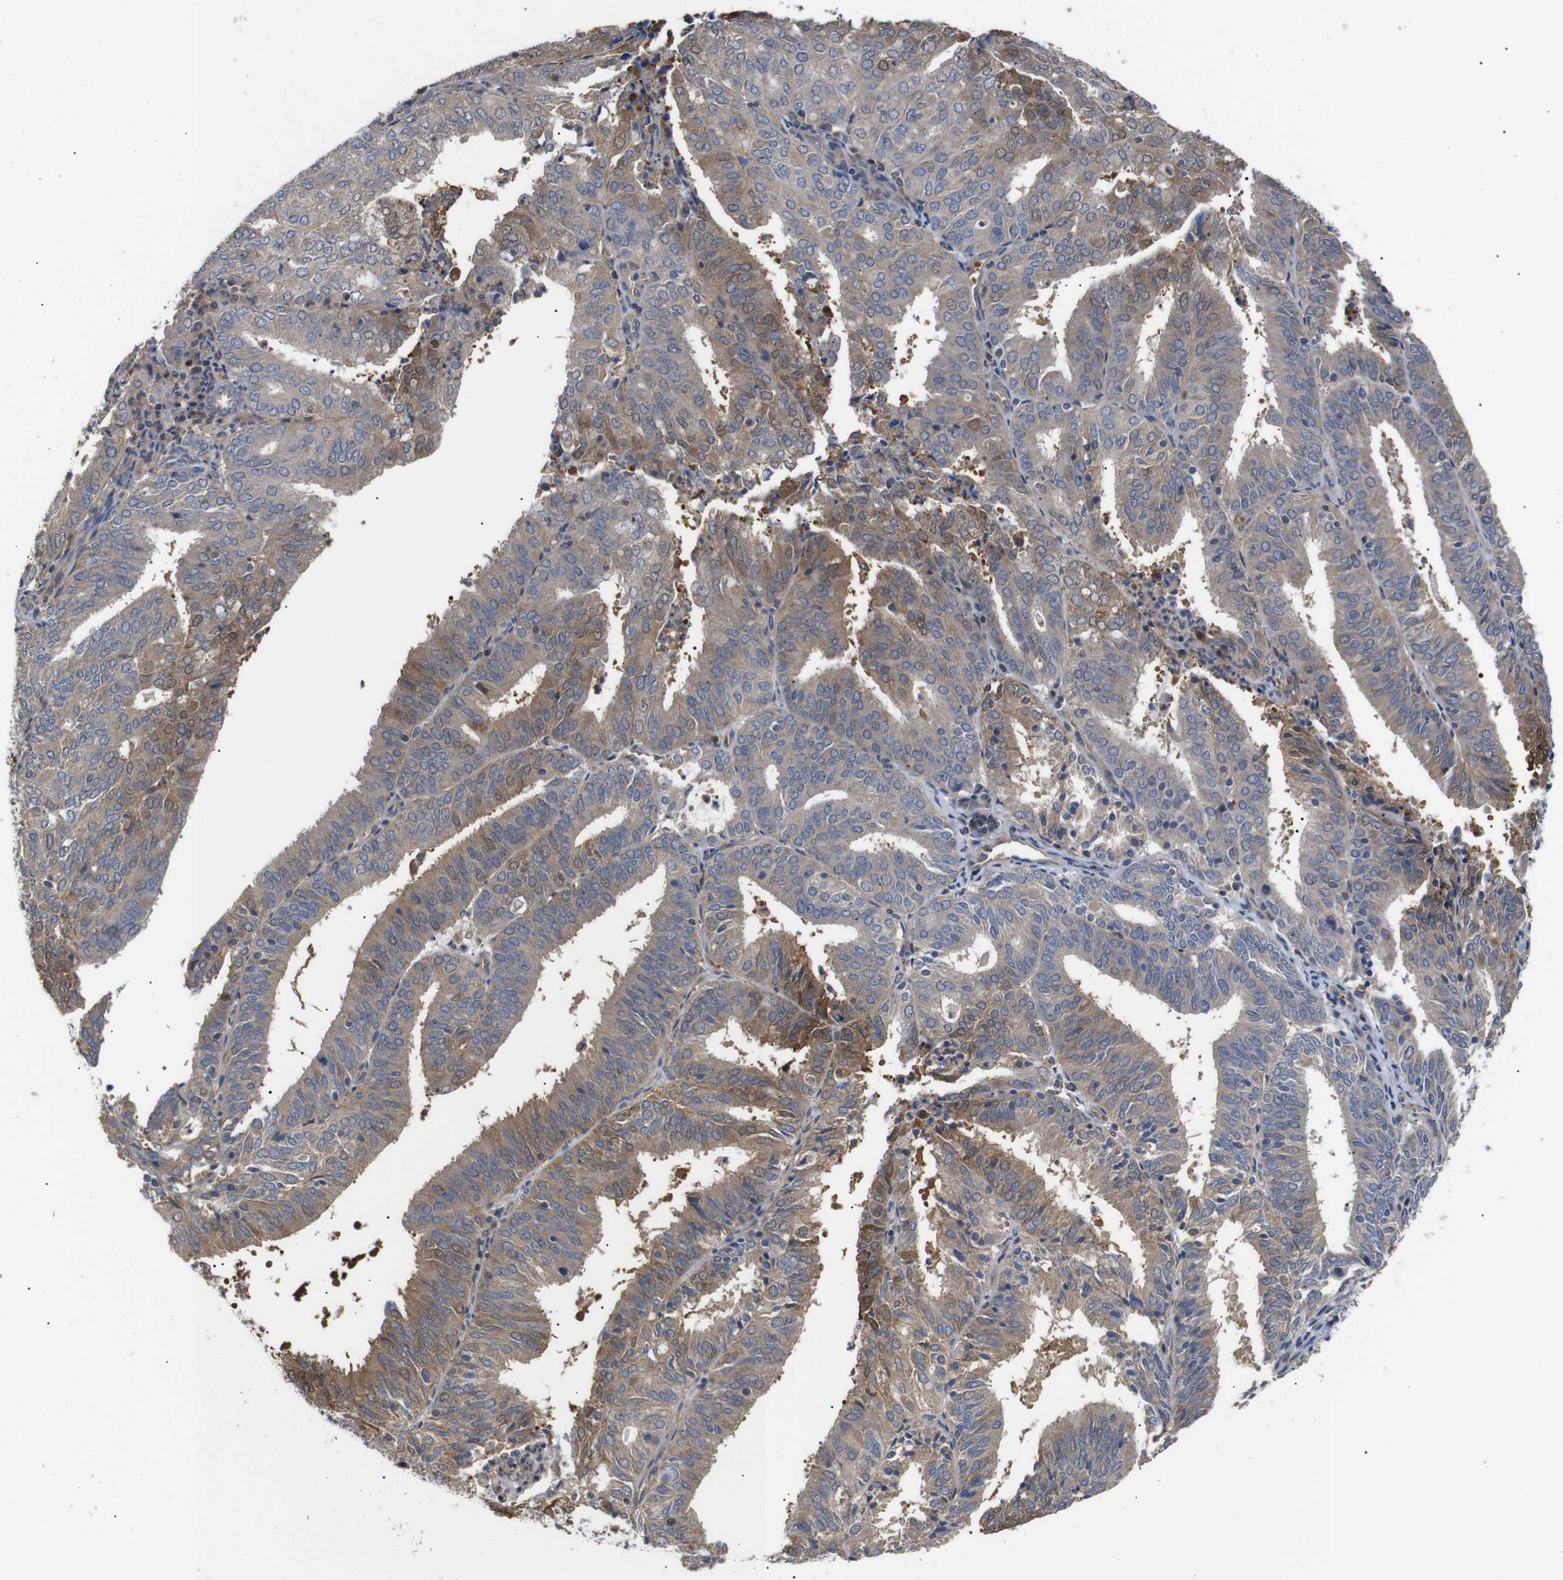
{"staining": {"intensity": "moderate", "quantity": ">75%", "location": "cytoplasmic/membranous"}, "tissue": "endometrial cancer", "cell_type": "Tumor cells", "image_type": "cancer", "snomed": [{"axis": "morphology", "description": "Adenocarcinoma, NOS"}, {"axis": "topography", "description": "Uterus"}], "caption": "The micrograph exhibits immunohistochemical staining of endometrial adenocarcinoma. There is moderate cytoplasmic/membranous expression is appreciated in approximately >75% of tumor cells.", "gene": "DDR1", "patient": {"sex": "female", "age": 60}}